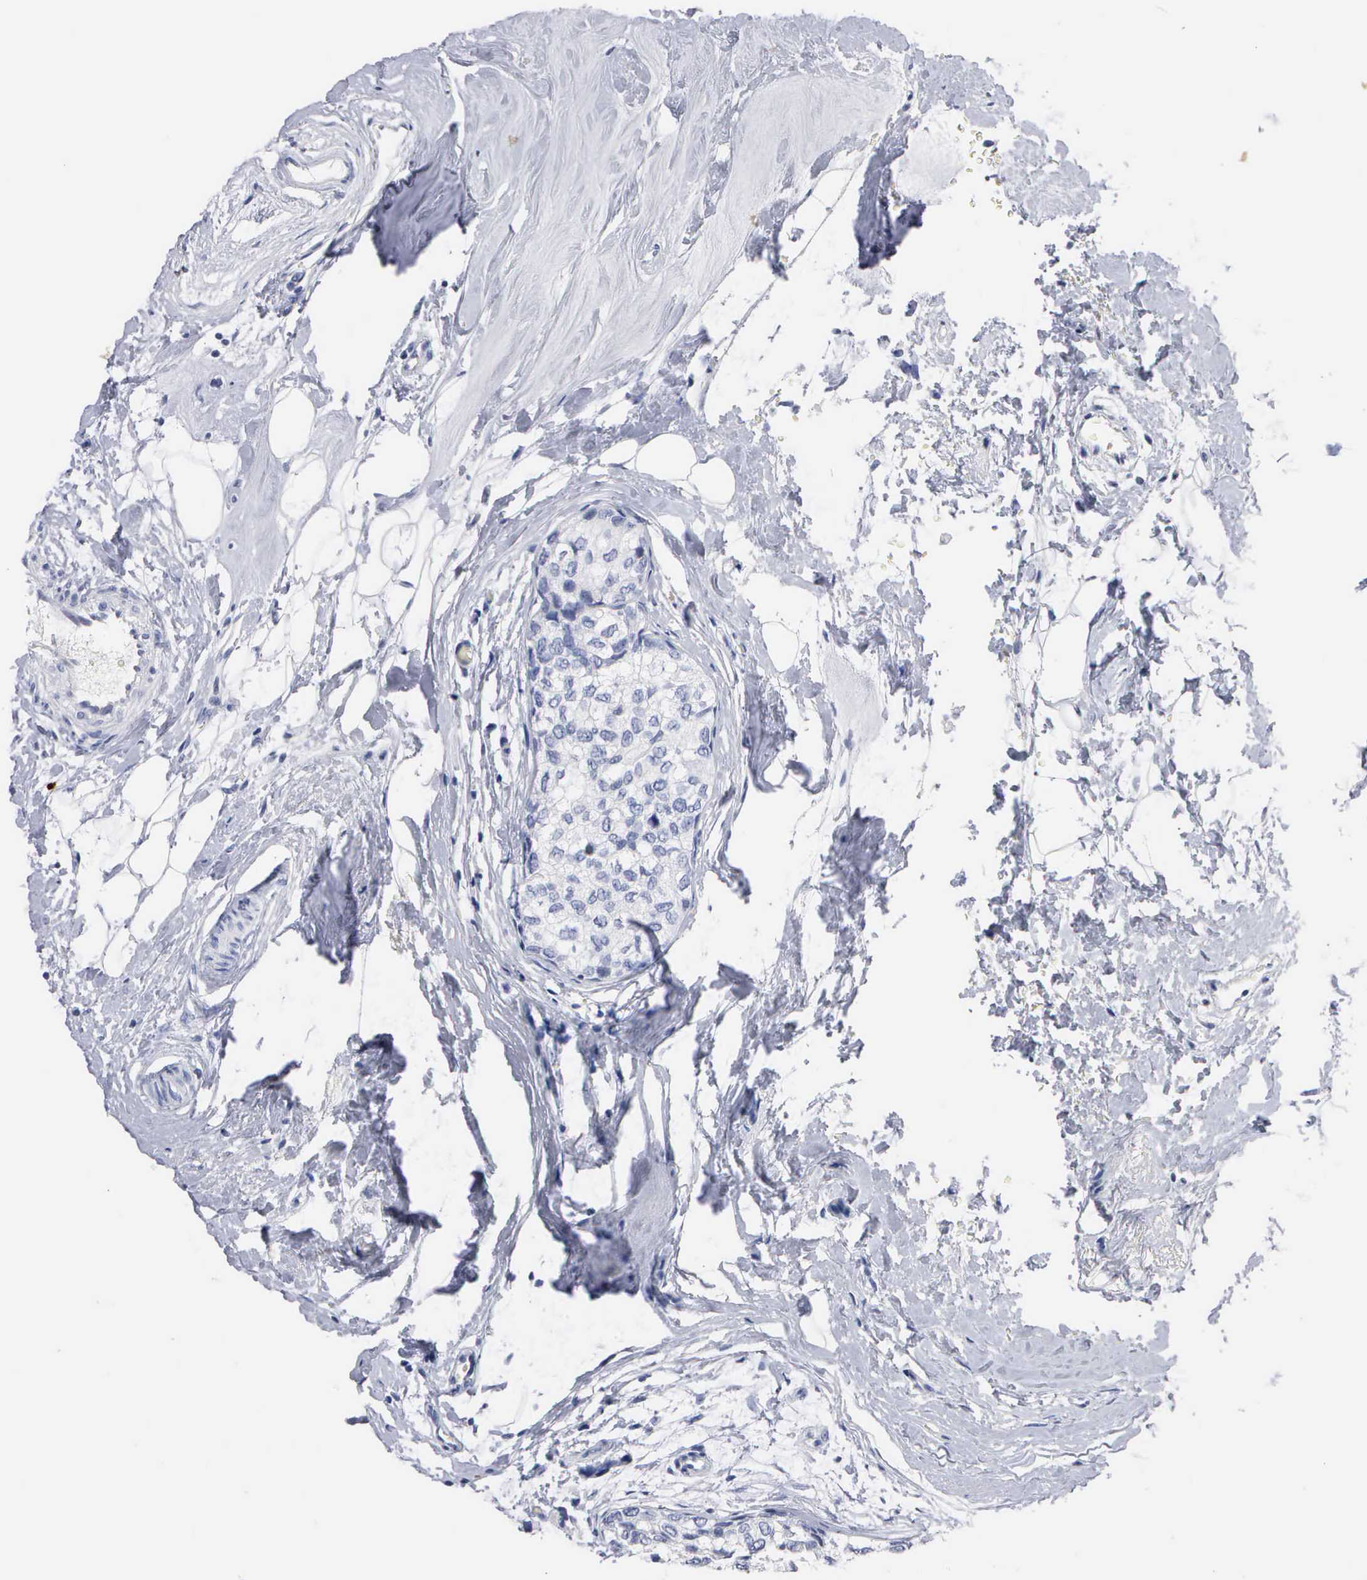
{"staining": {"intensity": "negative", "quantity": "none", "location": "none"}, "tissue": "breast cancer", "cell_type": "Tumor cells", "image_type": "cancer", "snomed": [{"axis": "morphology", "description": "Duct carcinoma"}, {"axis": "topography", "description": "Breast"}], "caption": "This is an IHC micrograph of human intraductal carcinoma (breast). There is no expression in tumor cells.", "gene": "ASPHD2", "patient": {"sex": "female", "age": 69}}